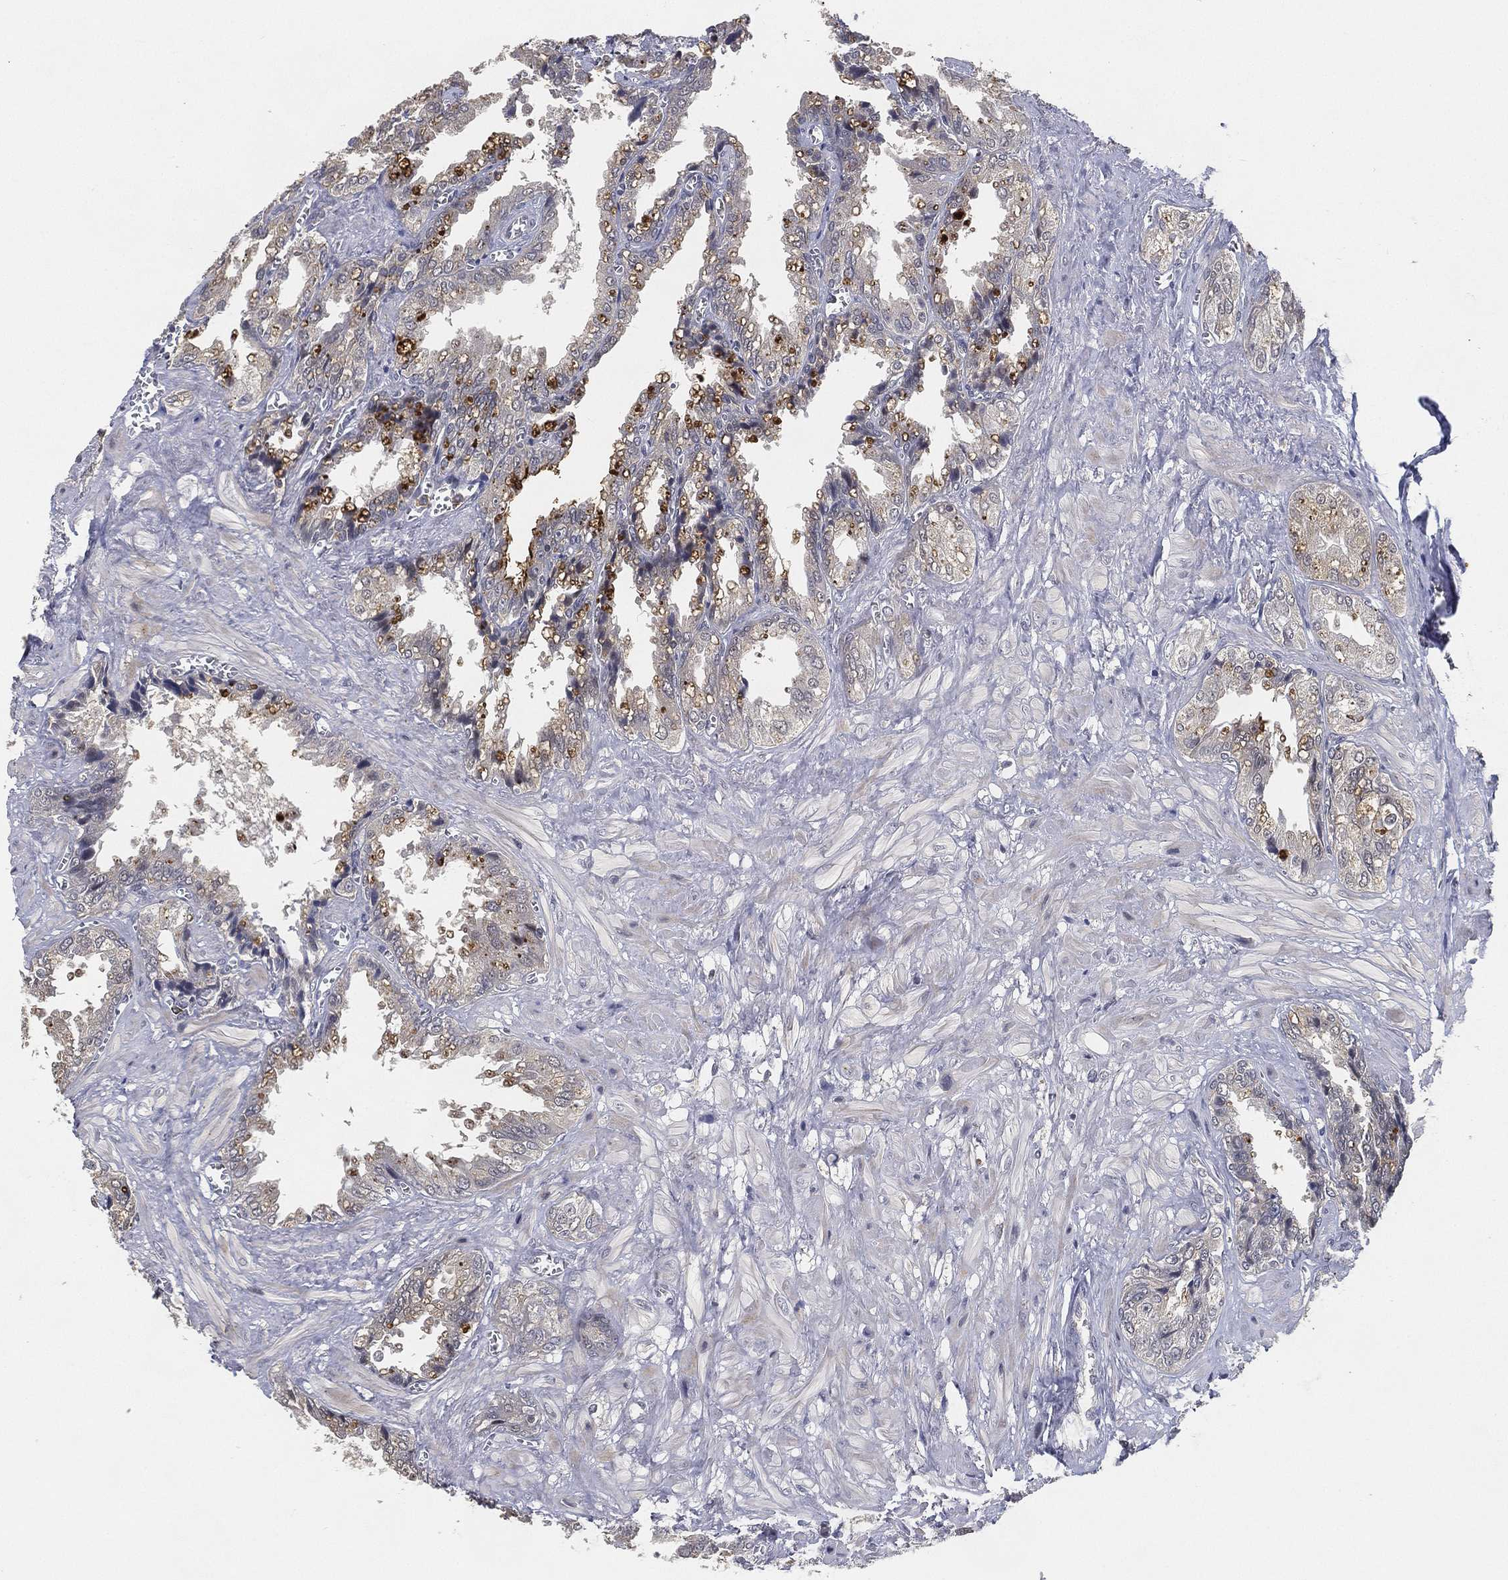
{"staining": {"intensity": "moderate", "quantity": "<25%", "location": "cytoplasmic/membranous"}, "tissue": "seminal vesicle", "cell_type": "Glandular cells", "image_type": "normal", "snomed": [{"axis": "morphology", "description": "Normal tissue, NOS"}, {"axis": "topography", "description": "Seminal veicle"}], "caption": "Protein expression analysis of normal human seminal vesicle reveals moderate cytoplasmic/membranous positivity in approximately <25% of glandular cells.", "gene": "CFAP251", "patient": {"sex": "male", "age": 67}}